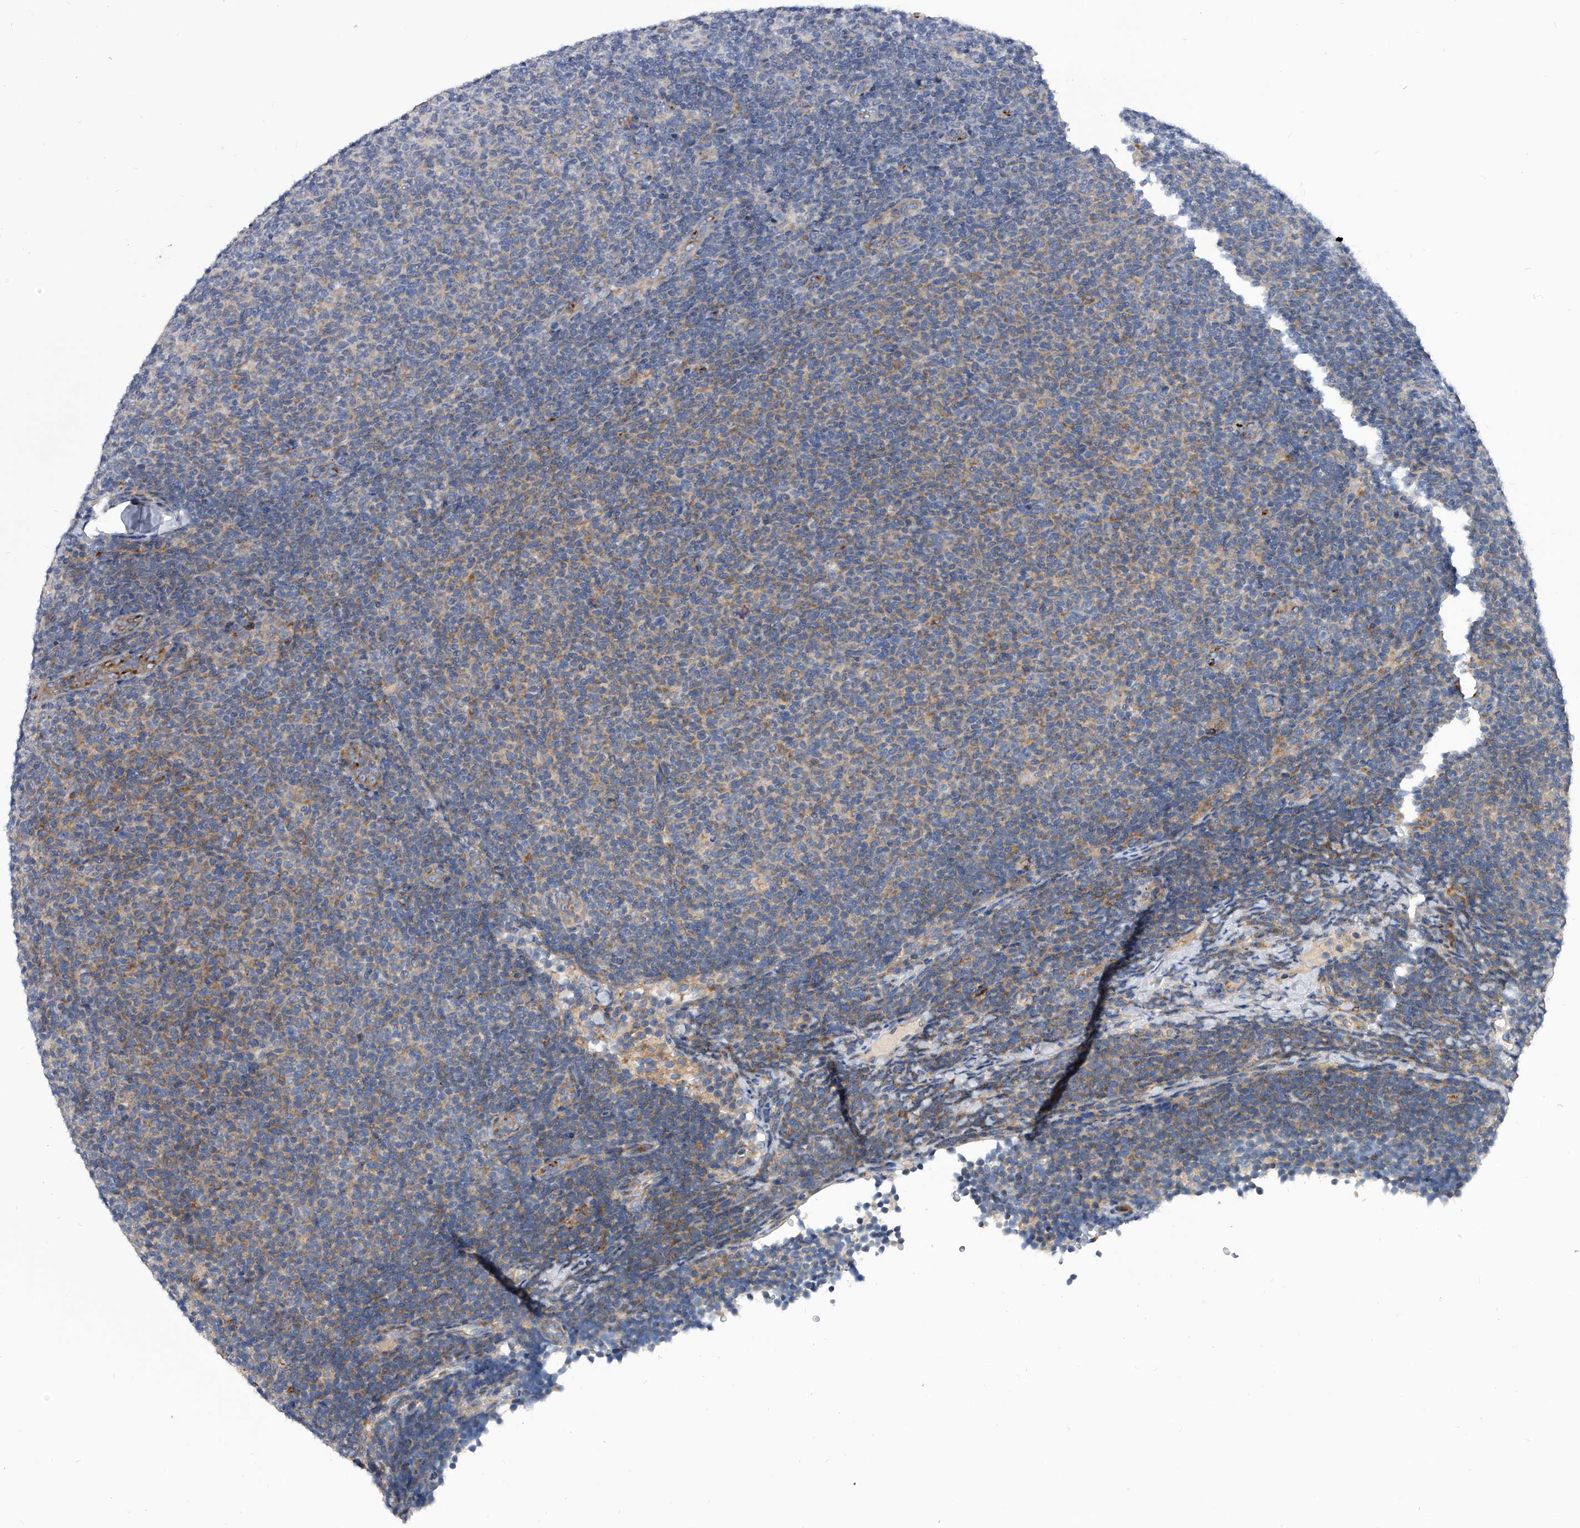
{"staining": {"intensity": "weak", "quantity": "25%-75%", "location": "cytoplasmic/membranous"}, "tissue": "lymphoma", "cell_type": "Tumor cells", "image_type": "cancer", "snomed": [{"axis": "morphology", "description": "Malignant lymphoma, non-Hodgkin's type, Low grade"}, {"axis": "topography", "description": "Lymph node"}], "caption": "This is a micrograph of immunohistochemistry (IHC) staining of malignant lymphoma, non-Hodgkin's type (low-grade), which shows weak positivity in the cytoplasmic/membranous of tumor cells.", "gene": "SPP1", "patient": {"sex": "male", "age": 66}}